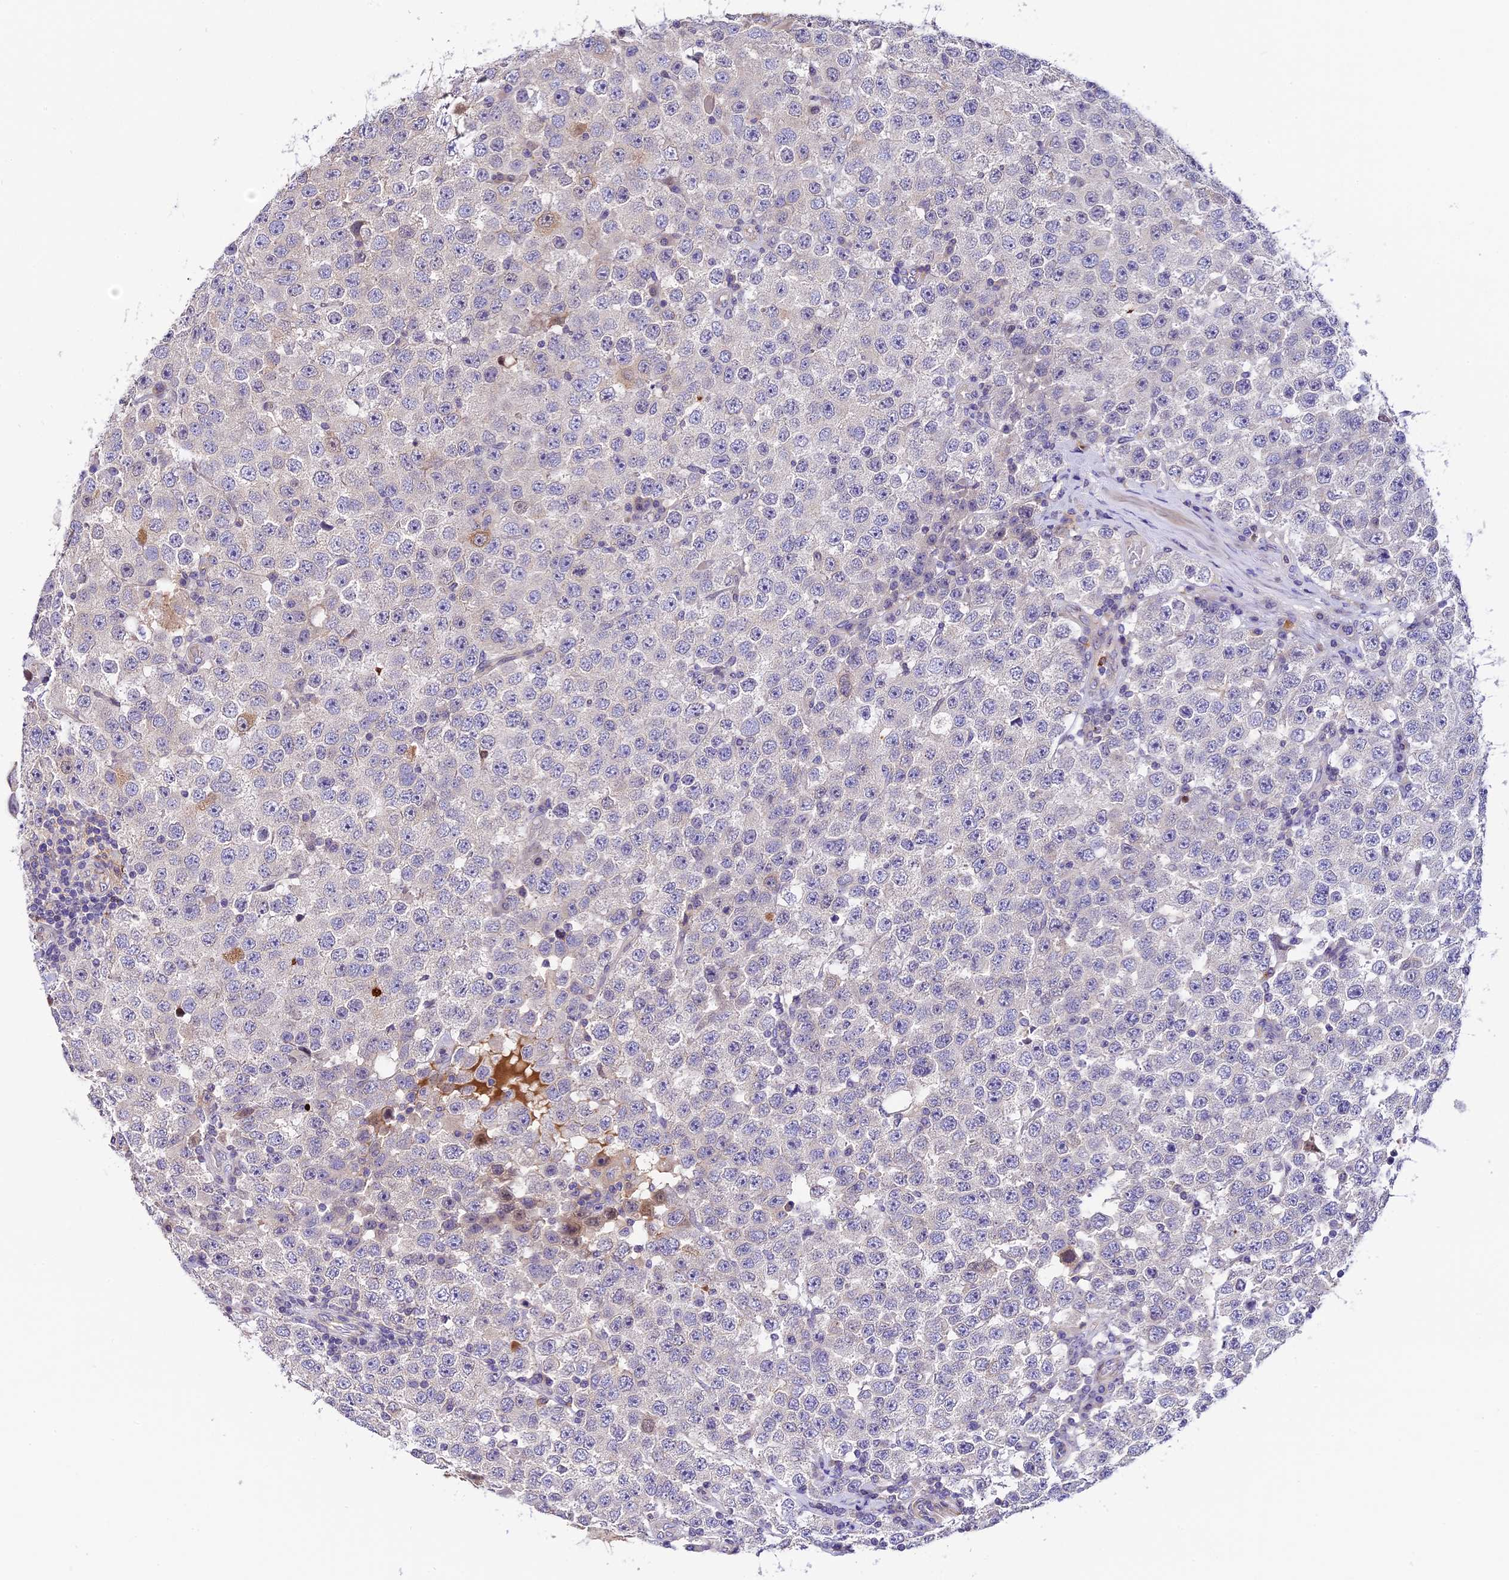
{"staining": {"intensity": "negative", "quantity": "none", "location": "none"}, "tissue": "testis cancer", "cell_type": "Tumor cells", "image_type": "cancer", "snomed": [{"axis": "morphology", "description": "Seminoma, NOS"}, {"axis": "topography", "description": "Testis"}], "caption": "High power microscopy histopathology image of an immunohistochemistry histopathology image of testis cancer (seminoma), revealing no significant positivity in tumor cells.", "gene": "MAP3K7CL", "patient": {"sex": "male", "age": 28}}